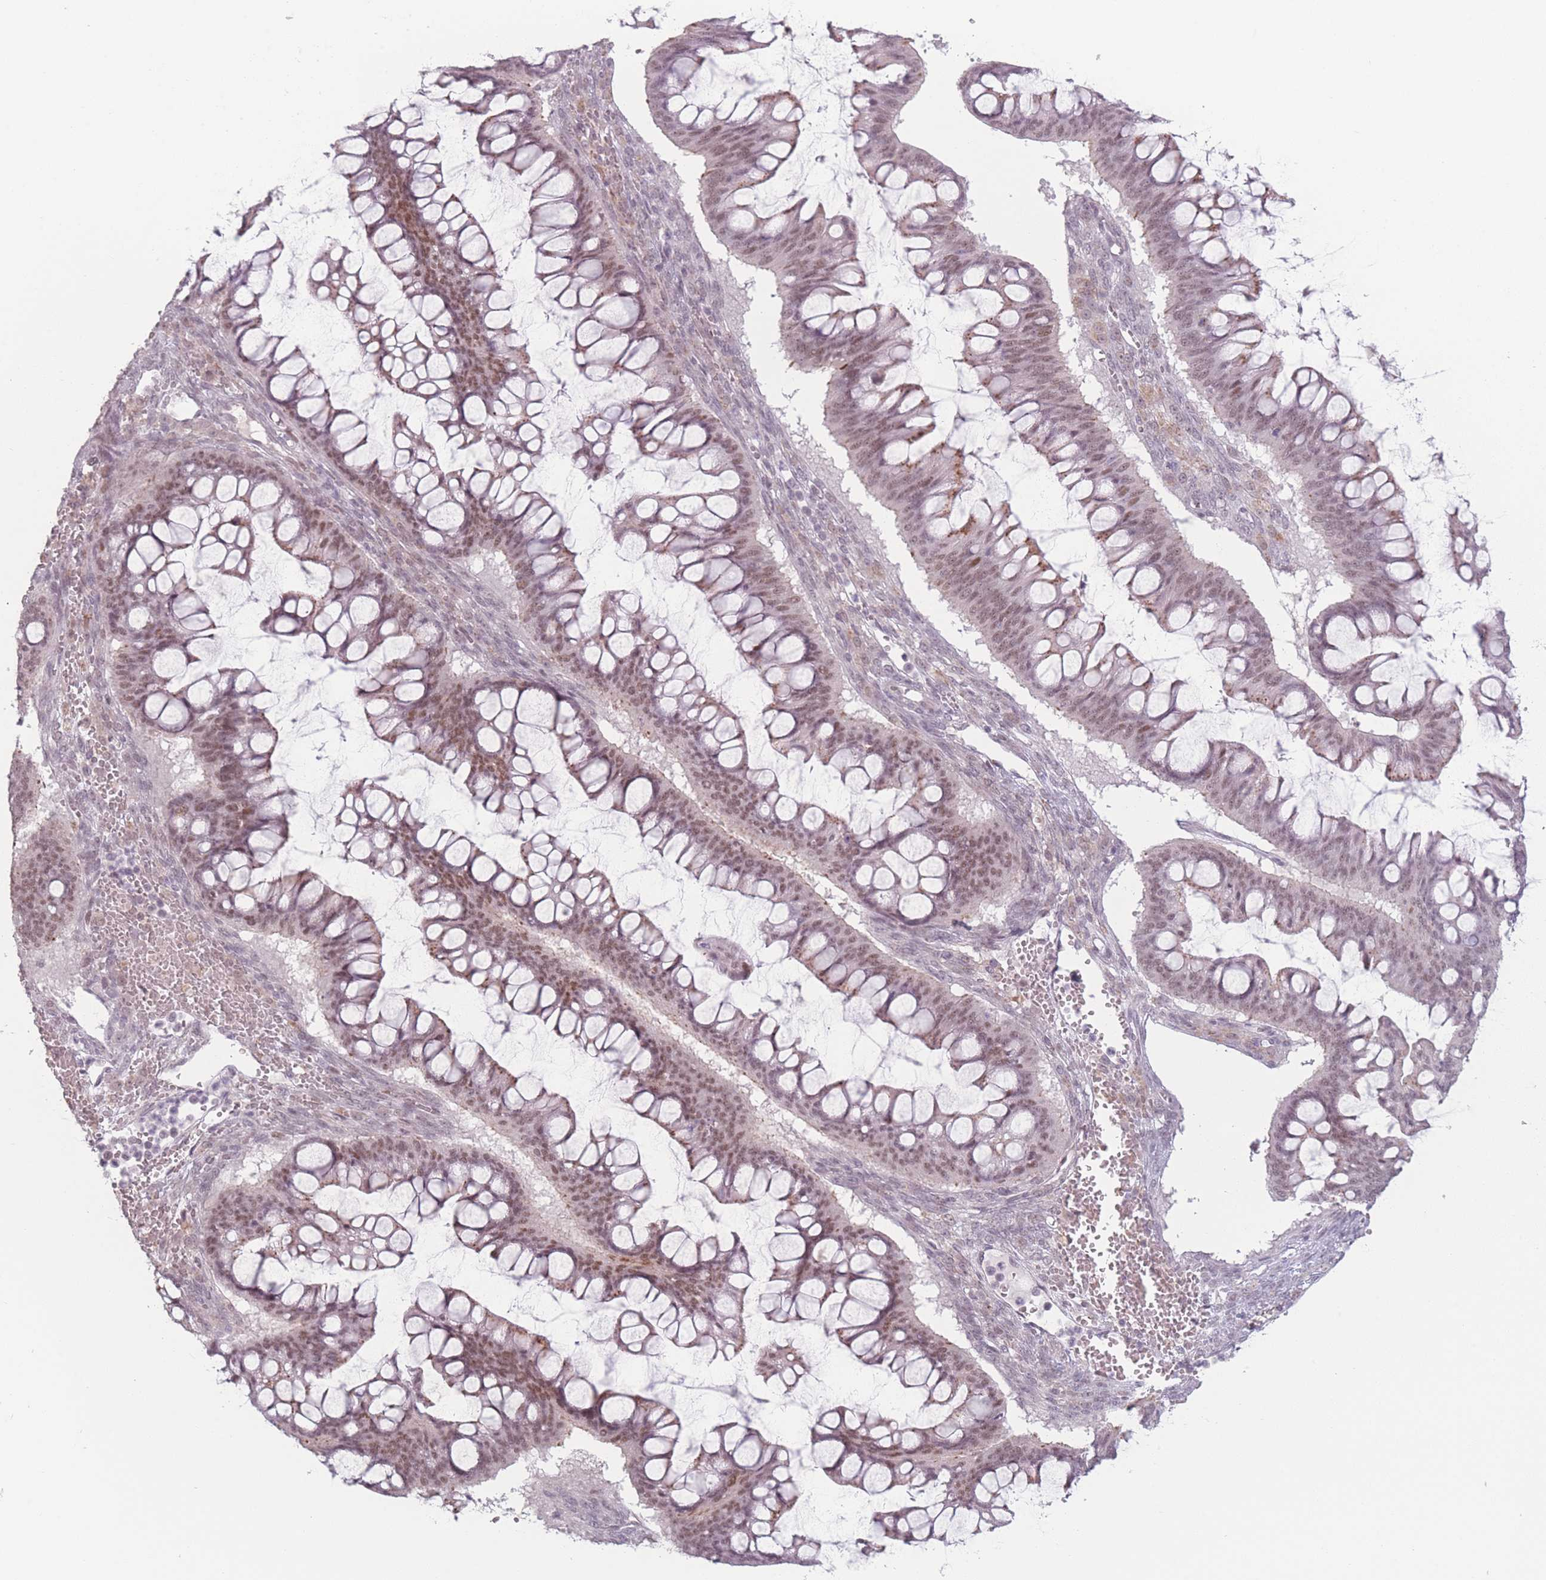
{"staining": {"intensity": "moderate", "quantity": ">75%", "location": "cytoplasmic/membranous,nuclear"}, "tissue": "ovarian cancer", "cell_type": "Tumor cells", "image_type": "cancer", "snomed": [{"axis": "morphology", "description": "Cystadenocarcinoma, mucinous, NOS"}, {"axis": "topography", "description": "Ovary"}], "caption": "IHC of human mucinous cystadenocarcinoma (ovarian) exhibits medium levels of moderate cytoplasmic/membranous and nuclear expression in about >75% of tumor cells.", "gene": "OR10C1", "patient": {"sex": "female", "age": 73}}